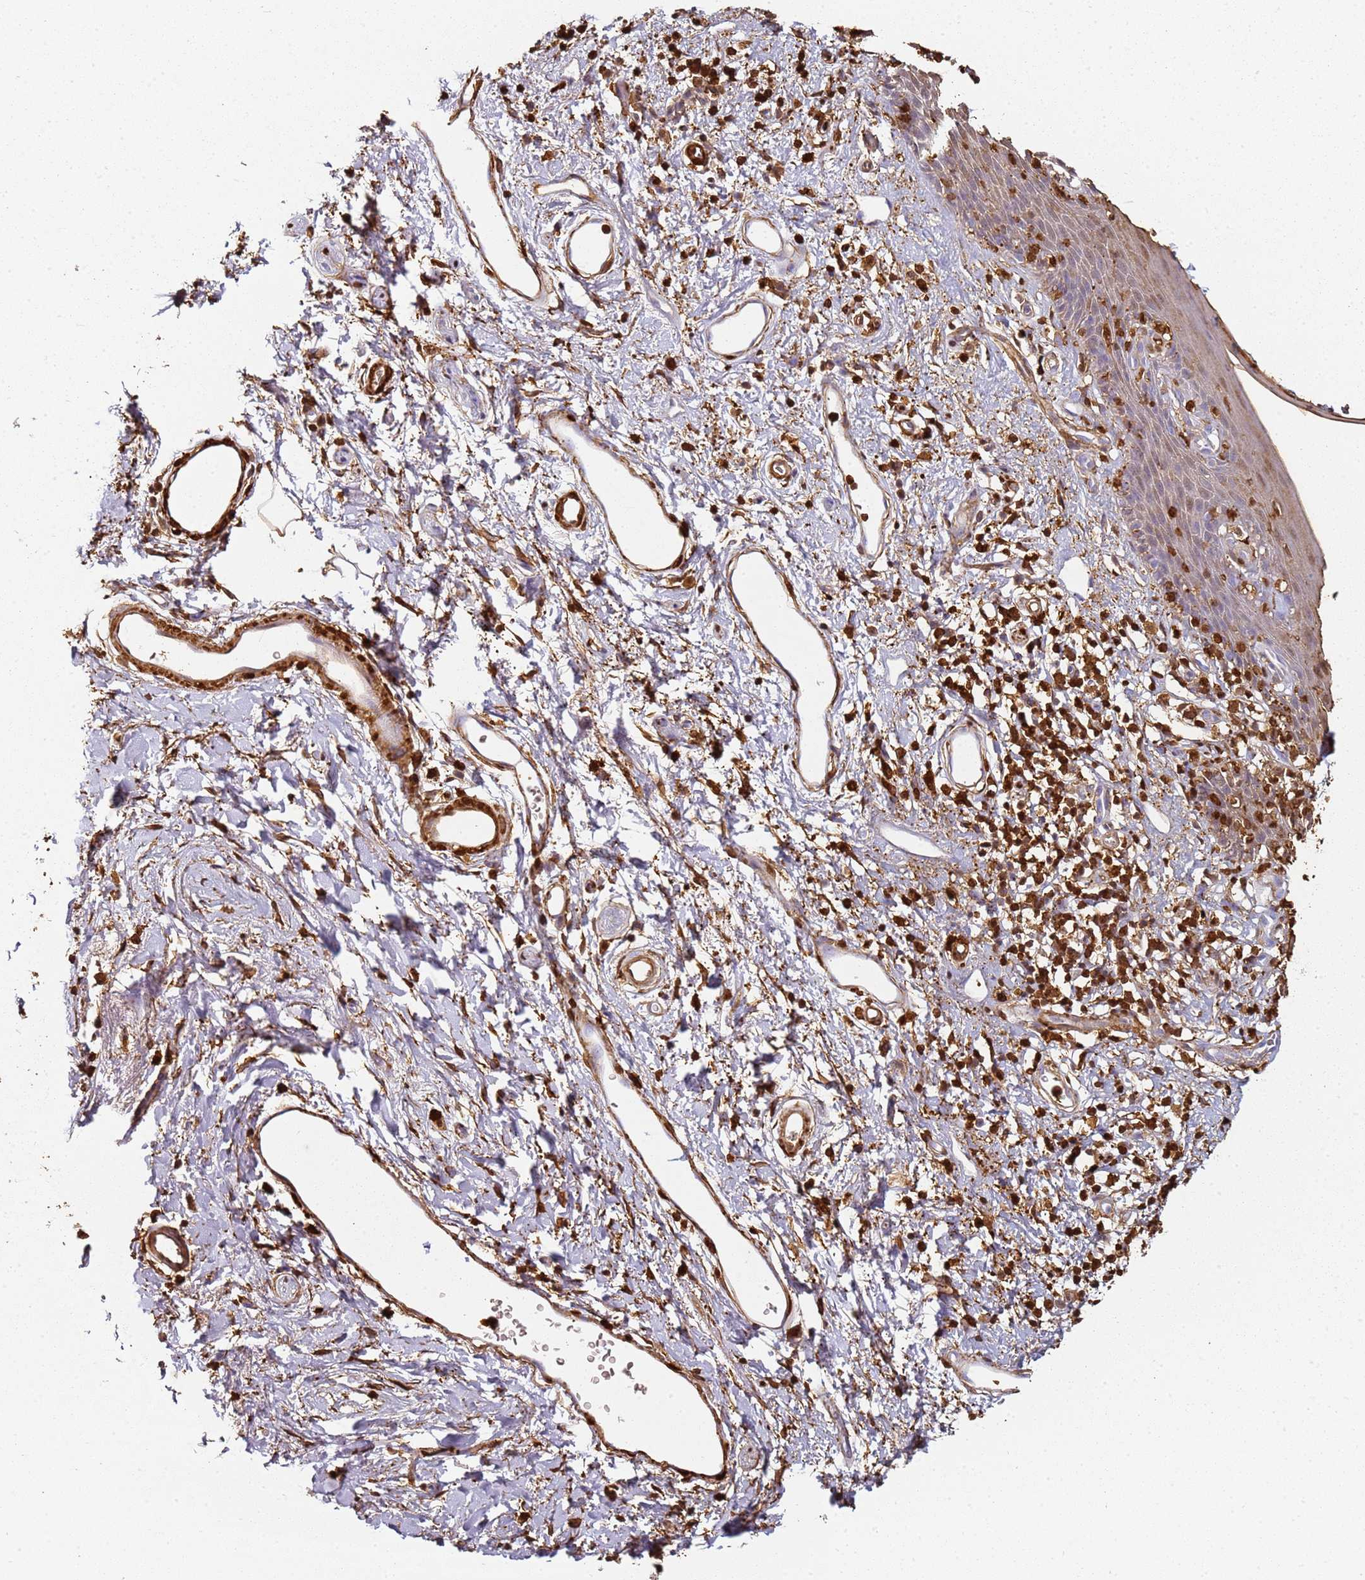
{"staining": {"intensity": "weak", "quantity": "<25%", "location": "nuclear"}, "tissue": "skin", "cell_type": "Epidermal cells", "image_type": "normal", "snomed": [{"axis": "morphology", "description": "Normal tissue, NOS"}, {"axis": "topography", "description": "Vulva"}], "caption": "This is a histopathology image of IHC staining of benign skin, which shows no expression in epidermal cells. (DAB (3,3'-diaminobenzidine) immunohistochemistry visualized using brightfield microscopy, high magnification).", "gene": "S100A4", "patient": {"sex": "female", "age": 66}}